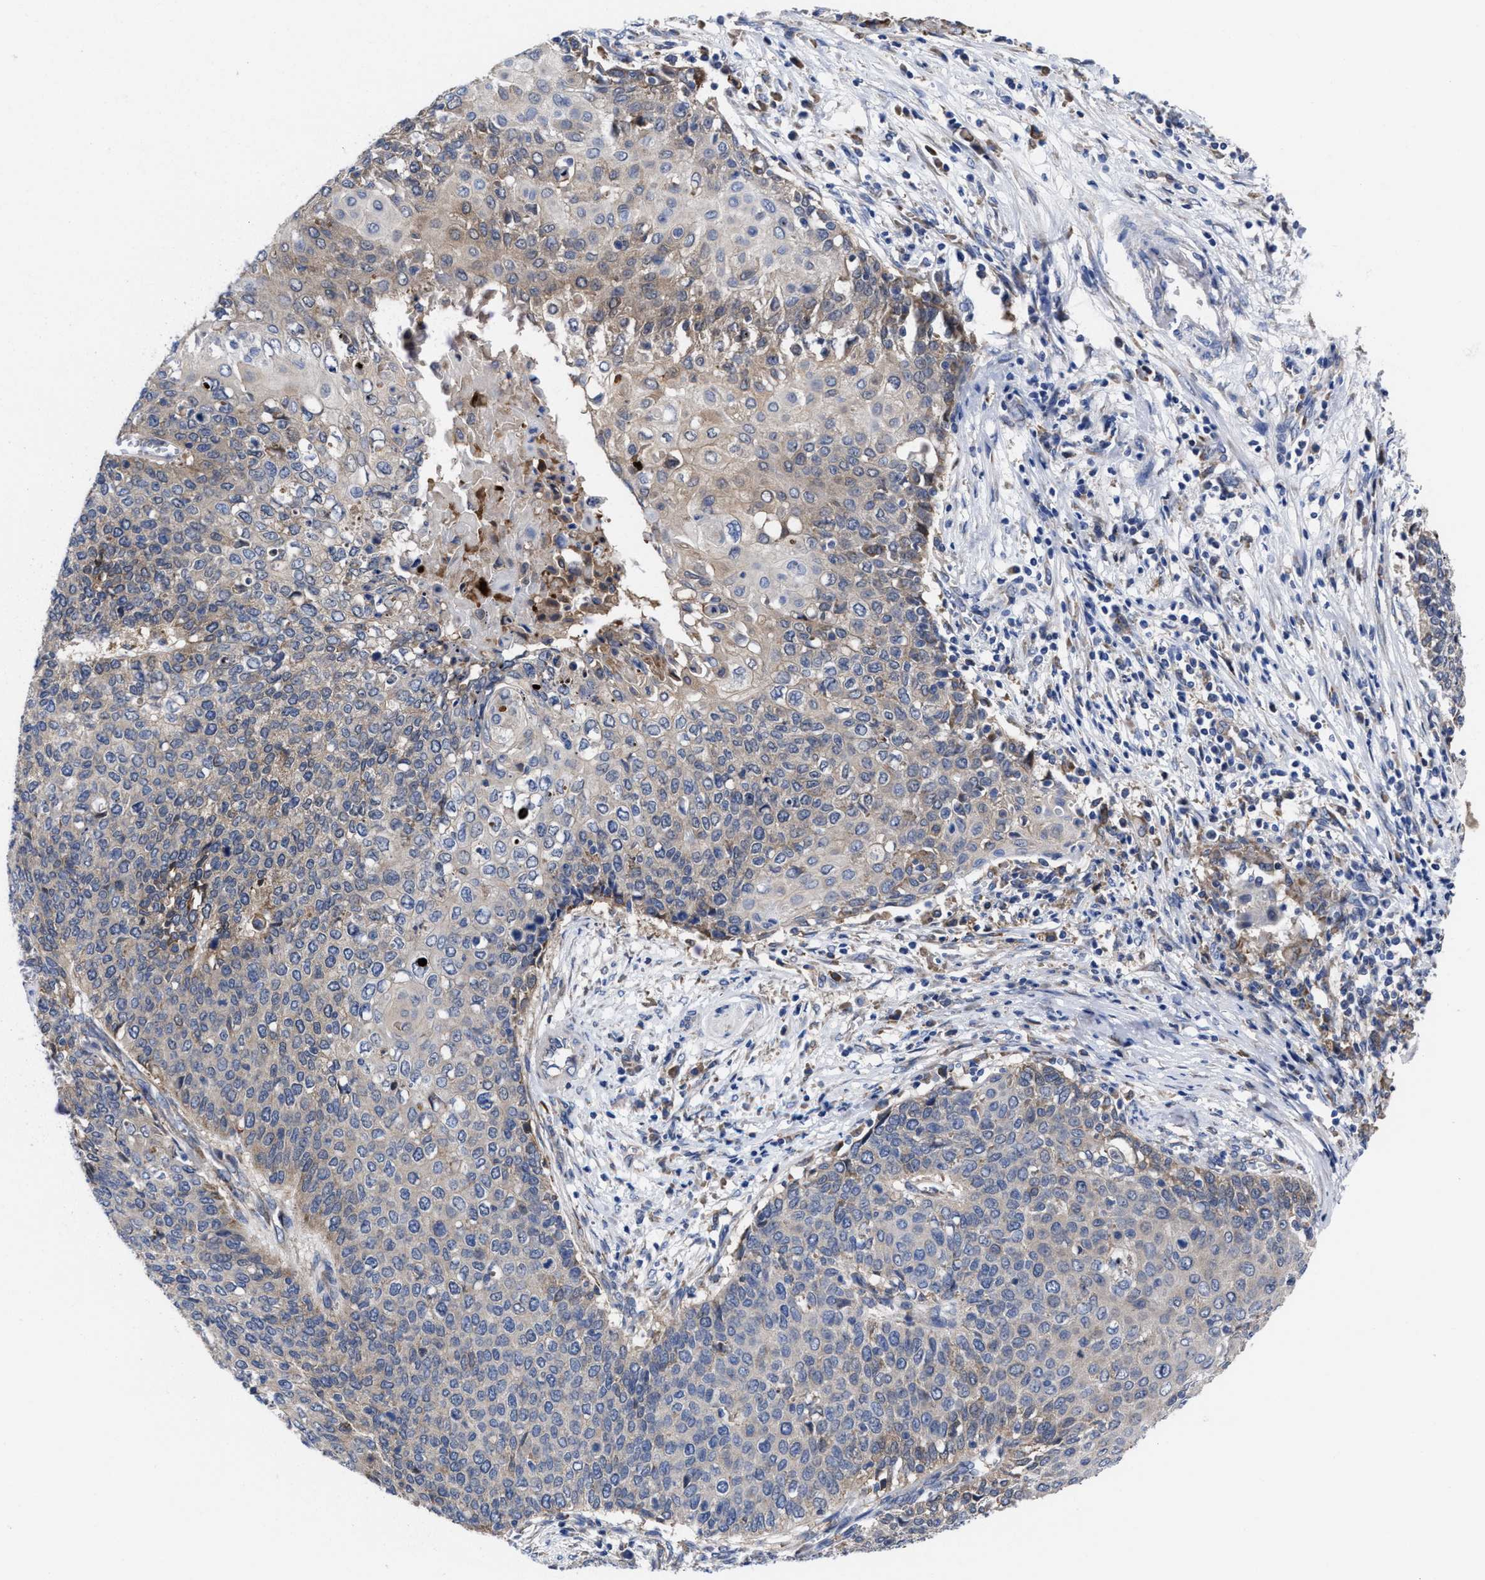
{"staining": {"intensity": "weak", "quantity": "25%-75%", "location": "cytoplasmic/membranous"}, "tissue": "cervical cancer", "cell_type": "Tumor cells", "image_type": "cancer", "snomed": [{"axis": "morphology", "description": "Squamous cell carcinoma, NOS"}, {"axis": "topography", "description": "Cervix"}], "caption": "A micrograph showing weak cytoplasmic/membranous positivity in approximately 25%-75% of tumor cells in squamous cell carcinoma (cervical), as visualized by brown immunohistochemical staining.", "gene": "TXNDC17", "patient": {"sex": "female", "age": 39}}